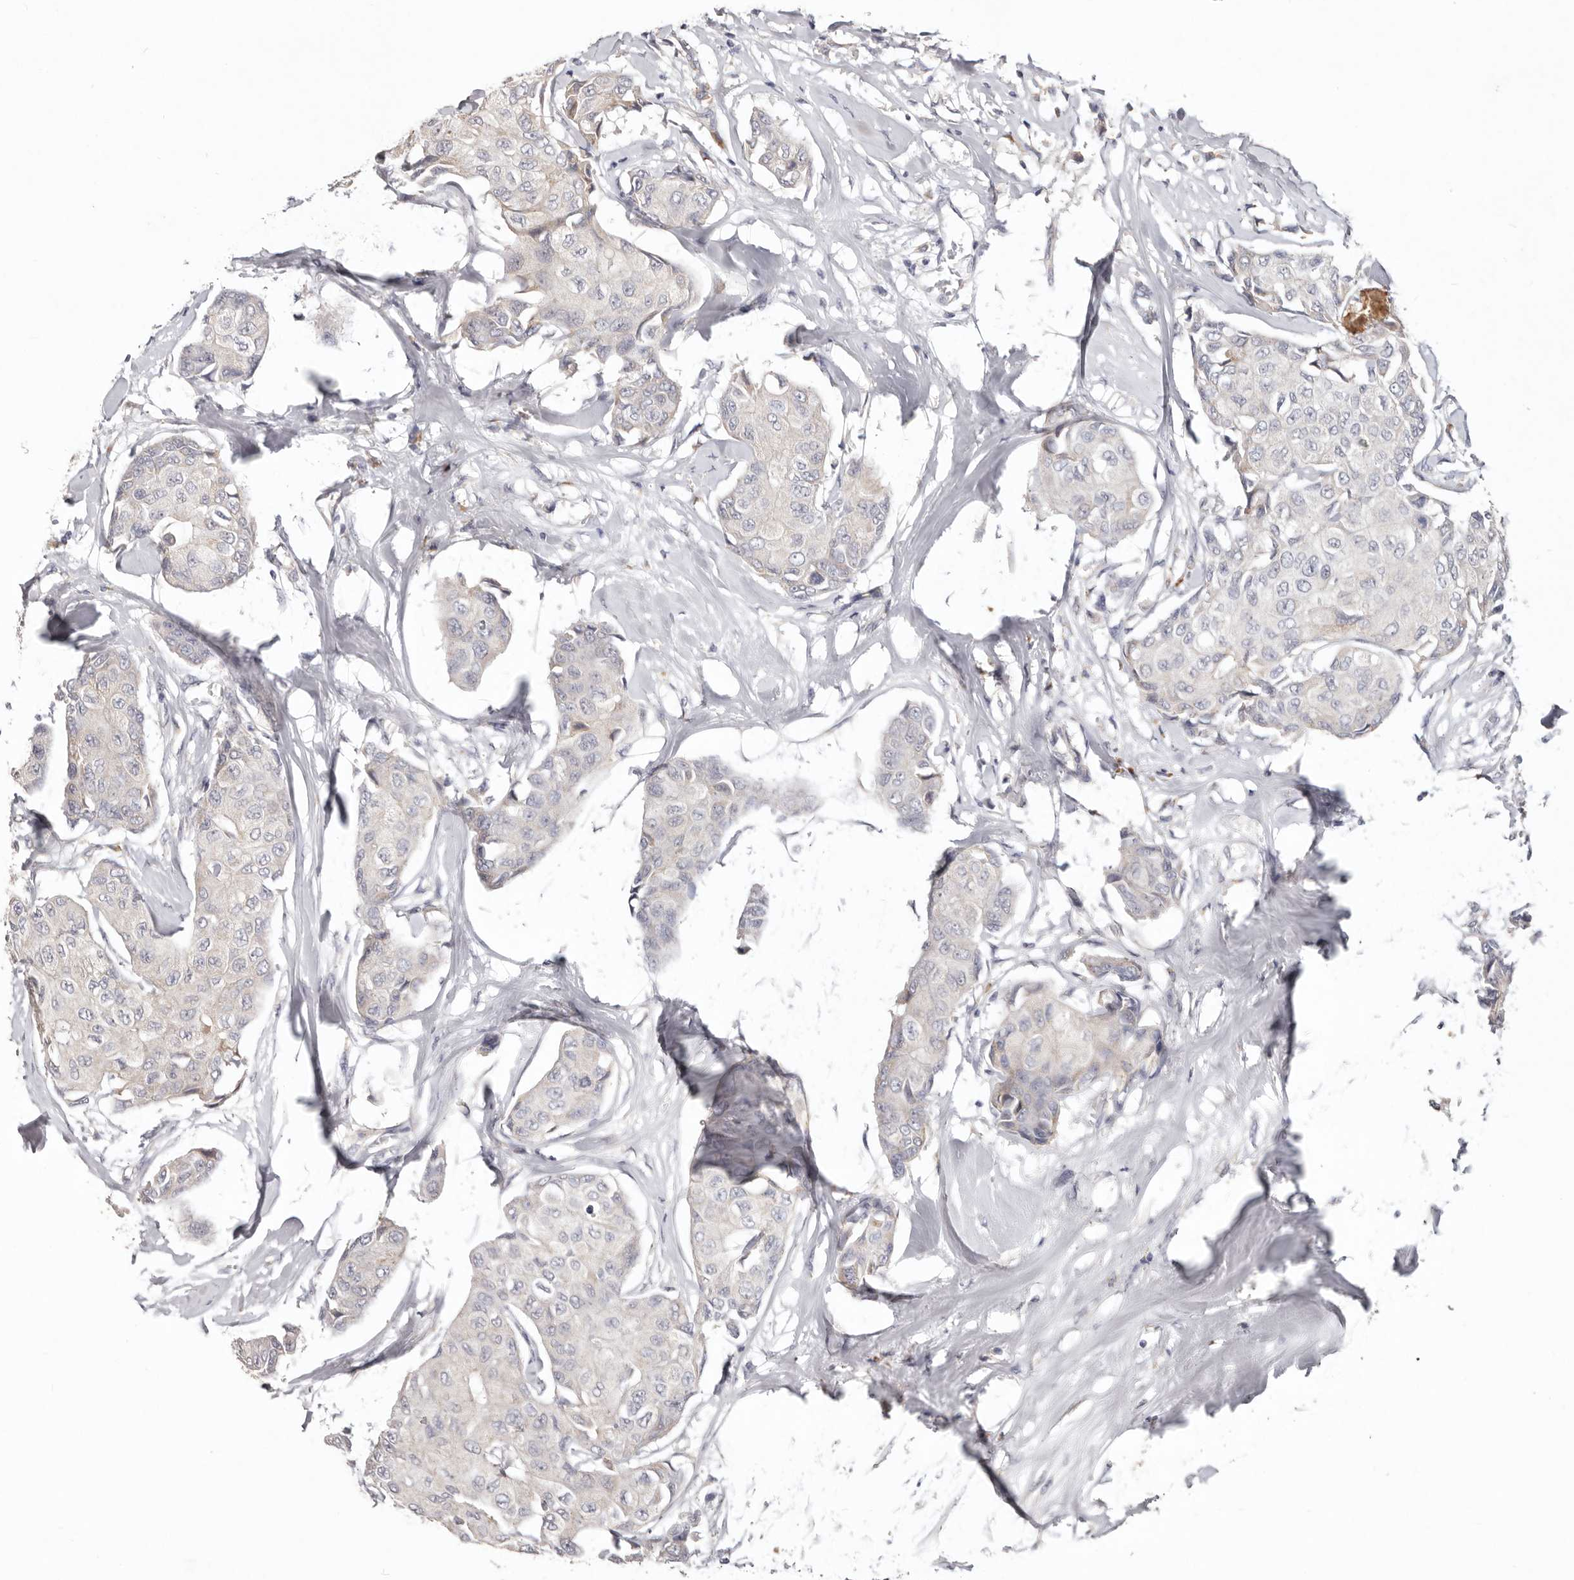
{"staining": {"intensity": "negative", "quantity": "none", "location": "none"}, "tissue": "breast cancer", "cell_type": "Tumor cells", "image_type": "cancer", "snomed": [{"axis": "morphology", "description": "Duct carcinoma"}, {"axis": "topography", "description": "Breast"}], "caption": "DAB immunohistochemical staining of human invasive ductal carcinoma (breast) demonstrates no significant expression in tumor cells.", "gene": "WDR77", "patient": {"sex": "female", "age": 80}}